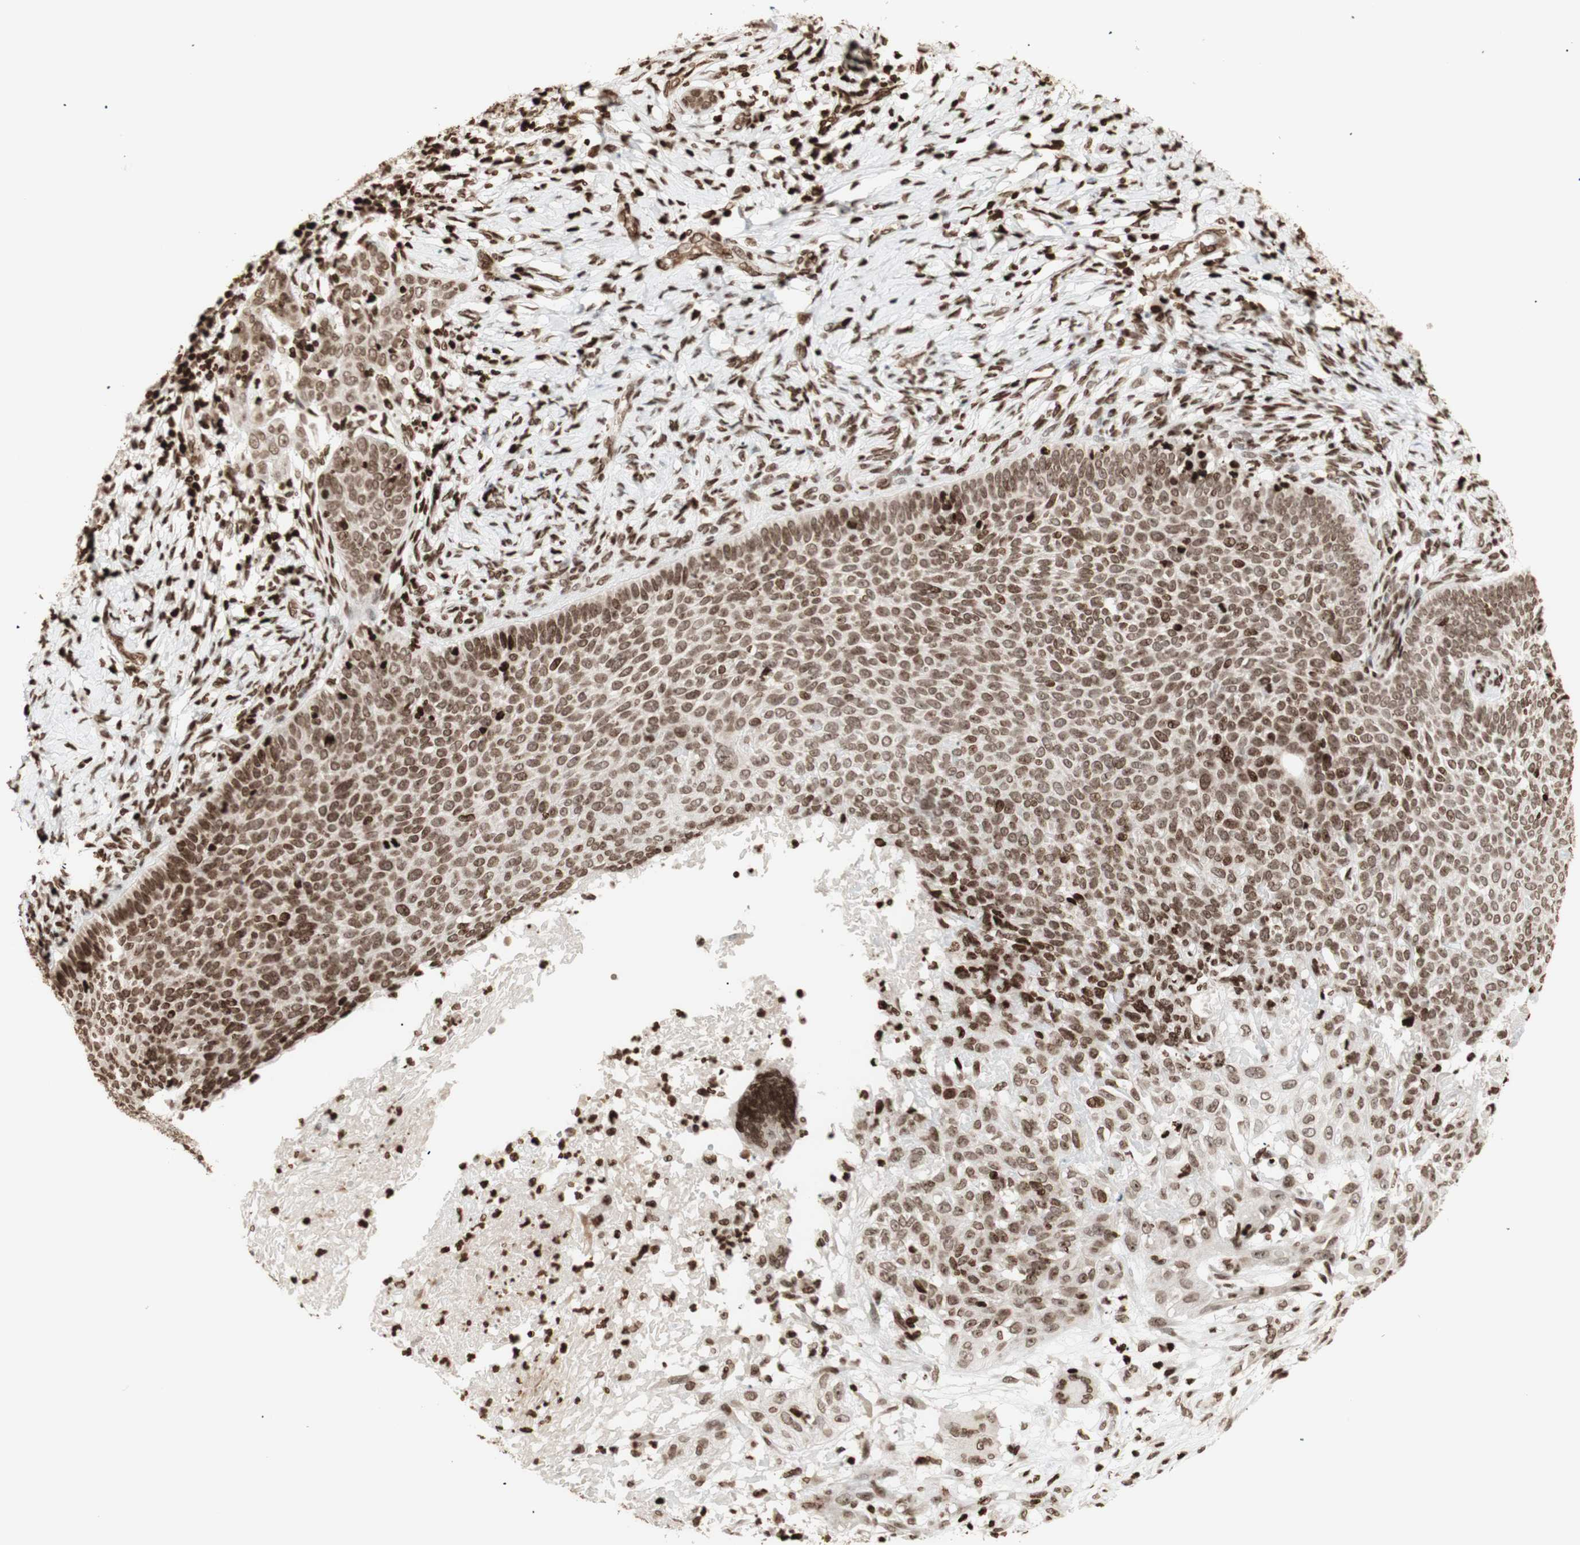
{"staining": {"intensity": "moderate", "quantity": ">75%", "location": "nuclear"}, "tissue": "skin cancer", "cell_type": "Tumor cells", "image_type": "cancer", "snomed": [{"axis": "morphology", "description": "Normal tissue, NOS"}, {"axis": "morphology", "description": "Basal cell carcinoma"}, {"axis": "topography", "description": "Skin"}], "caption": "Skin cancer (basal cell carcinoma) stained with a protein marker displays moderate staining in tumor cells.", "gene": "NCAPD2", "patient": {"sex": "male", "age": 87}}